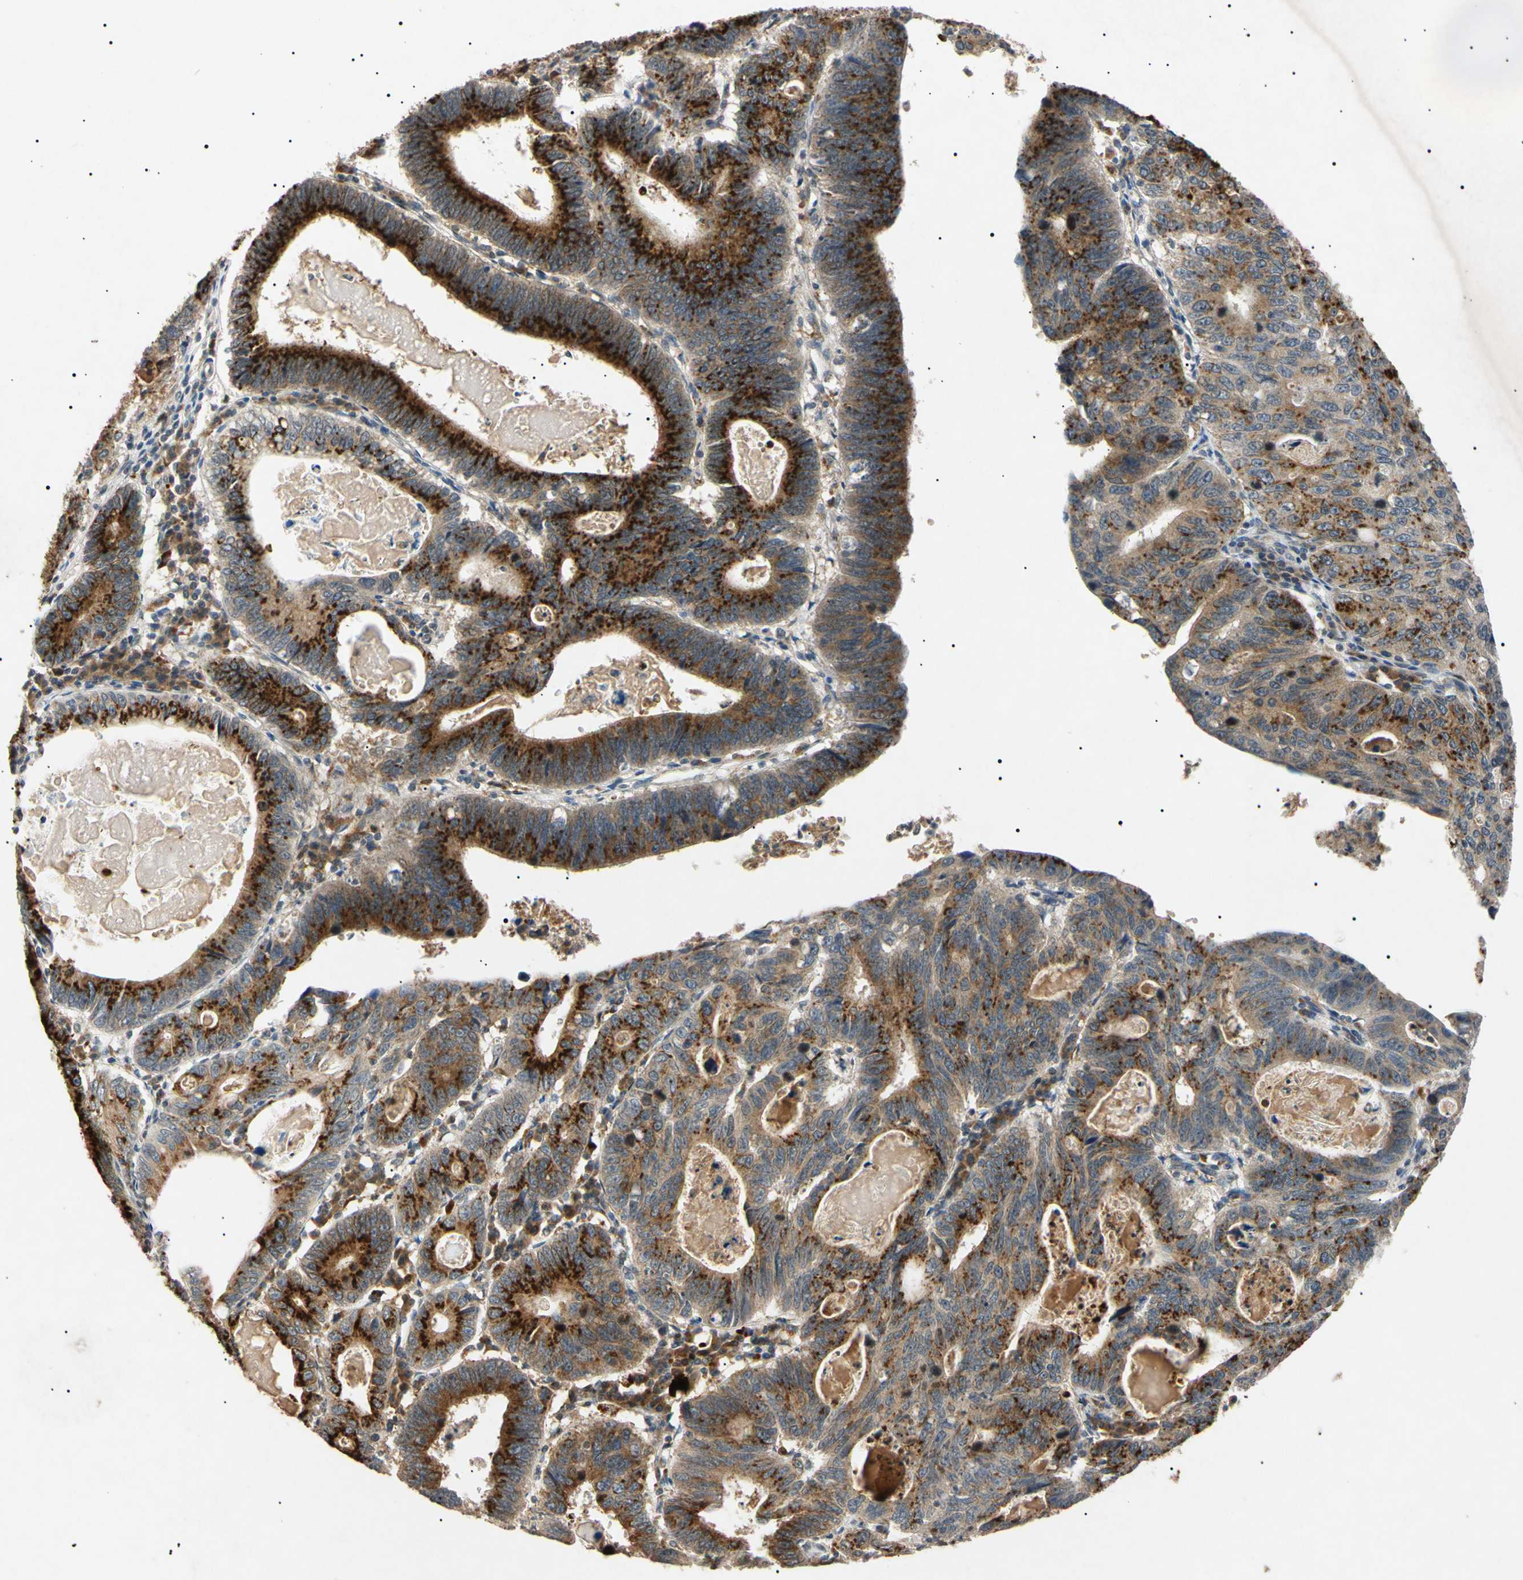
{"staining": {"intensity": "strong", "quantity": ">75%", "location": "cytoplasmic/membranous"}, "tissue": "stomach cancer", "cell_type": "Tumor cells", "image_type": "cancer", "snomed": [{"axis": "morphology", "description": "Adenocarcinoma, NOS"}, {"axis": "topography", "description": "Stomach"}], "caption": "Protein expression analysis of stomach cancer exhibits strong cytoplasmic/membranous staining in about >75% of tumor cells.", "gene": "TUBB4A", "patient": {"sex": "male", "age": 59}}